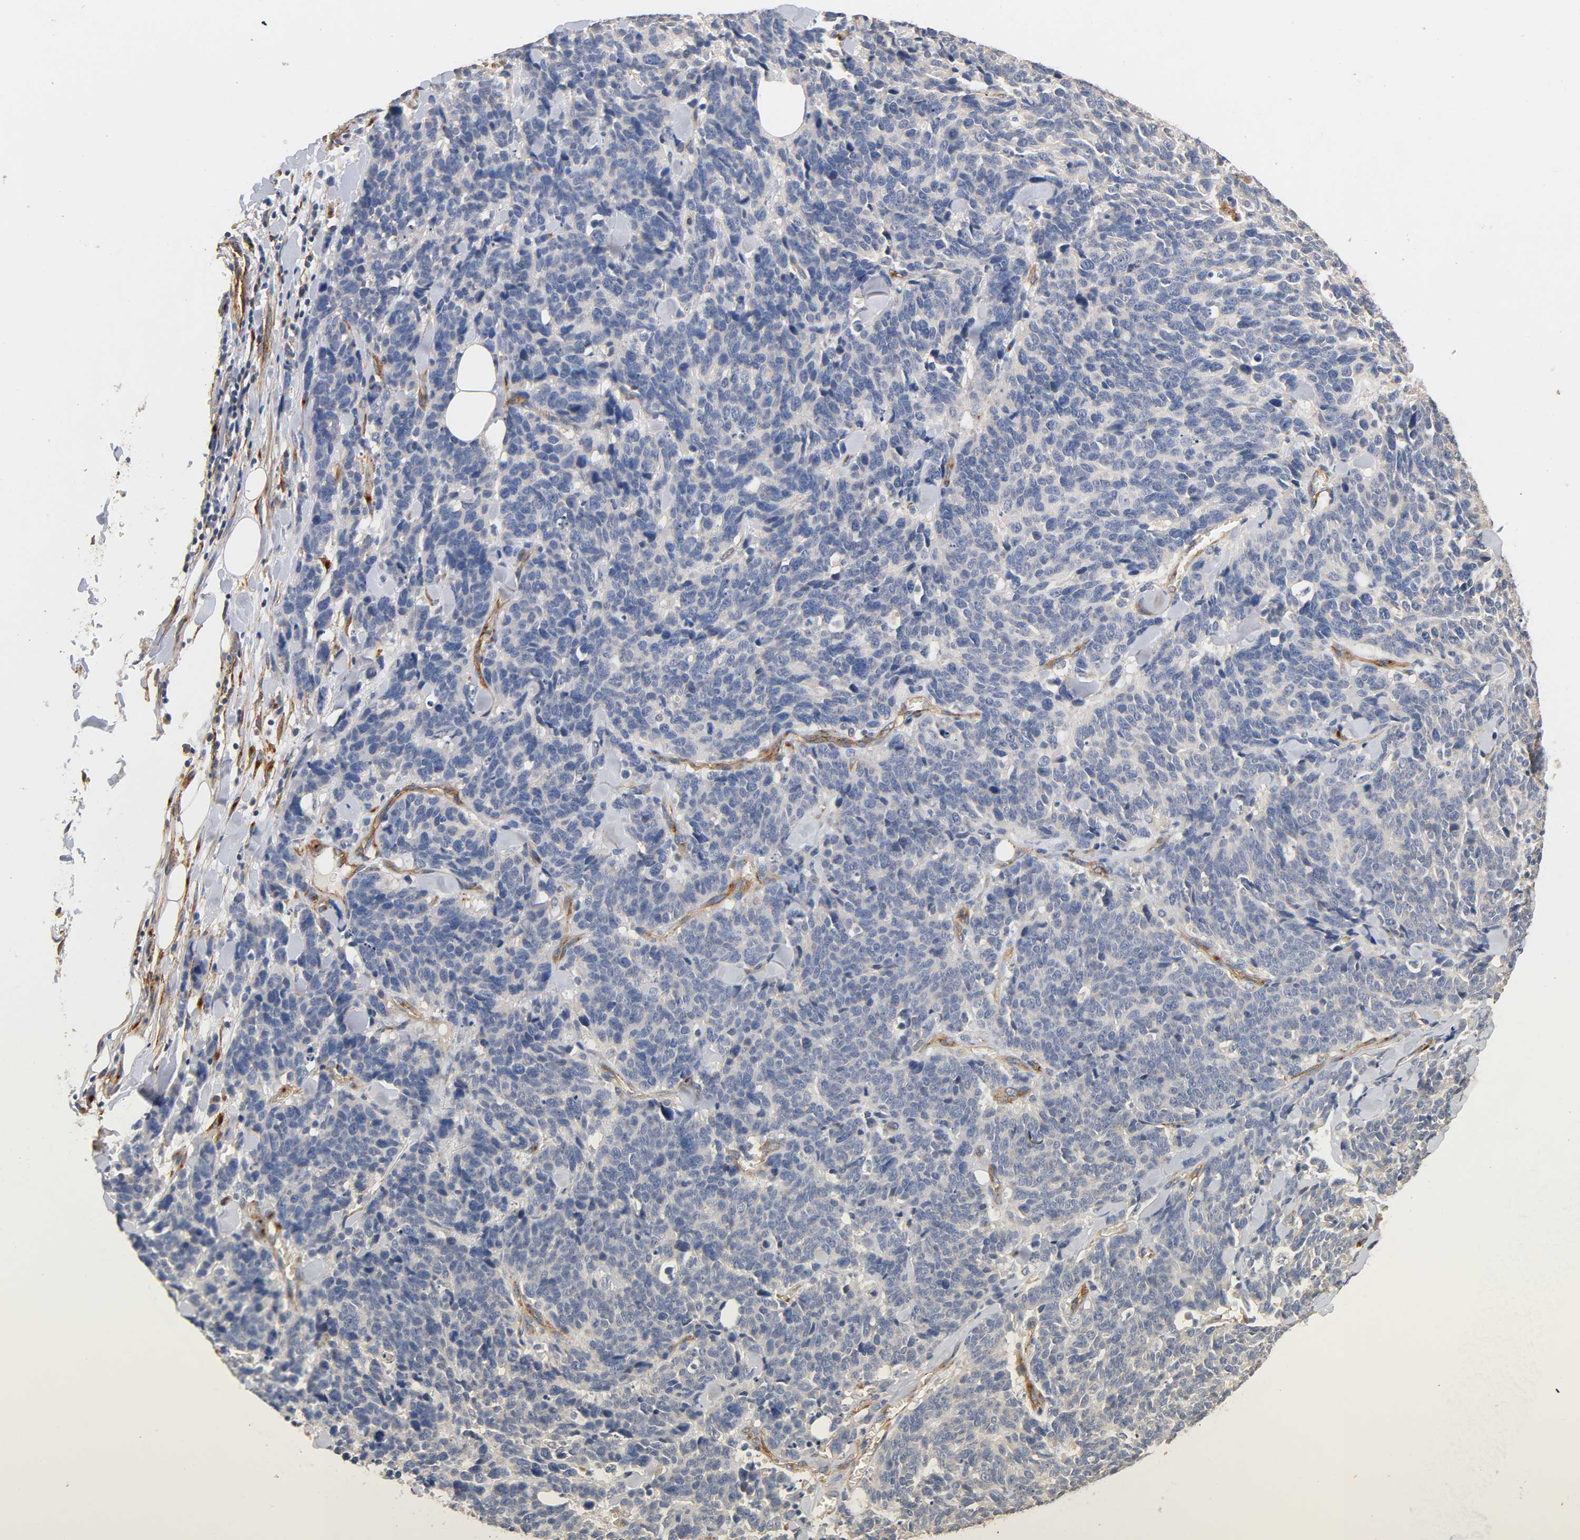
{"staining": {"intensity": "negative", "quantity": "none", "location": "none"}, "tissue": "lung cancer", "cell_type": "Tumor cells", "image_type": "cancer", "snomed": [{"axis": "morphology", "description": "Neoplasm, malignant, NOS"}, {"axis": "topography", "description": "Lung"}], "caption": "Tumor cells show no significant protein staining in lung neoplasm (malignant). (DAB IHC, high magnification).", "gene": "IFITM3", "patient": {"sex": "female", "age": 58}}